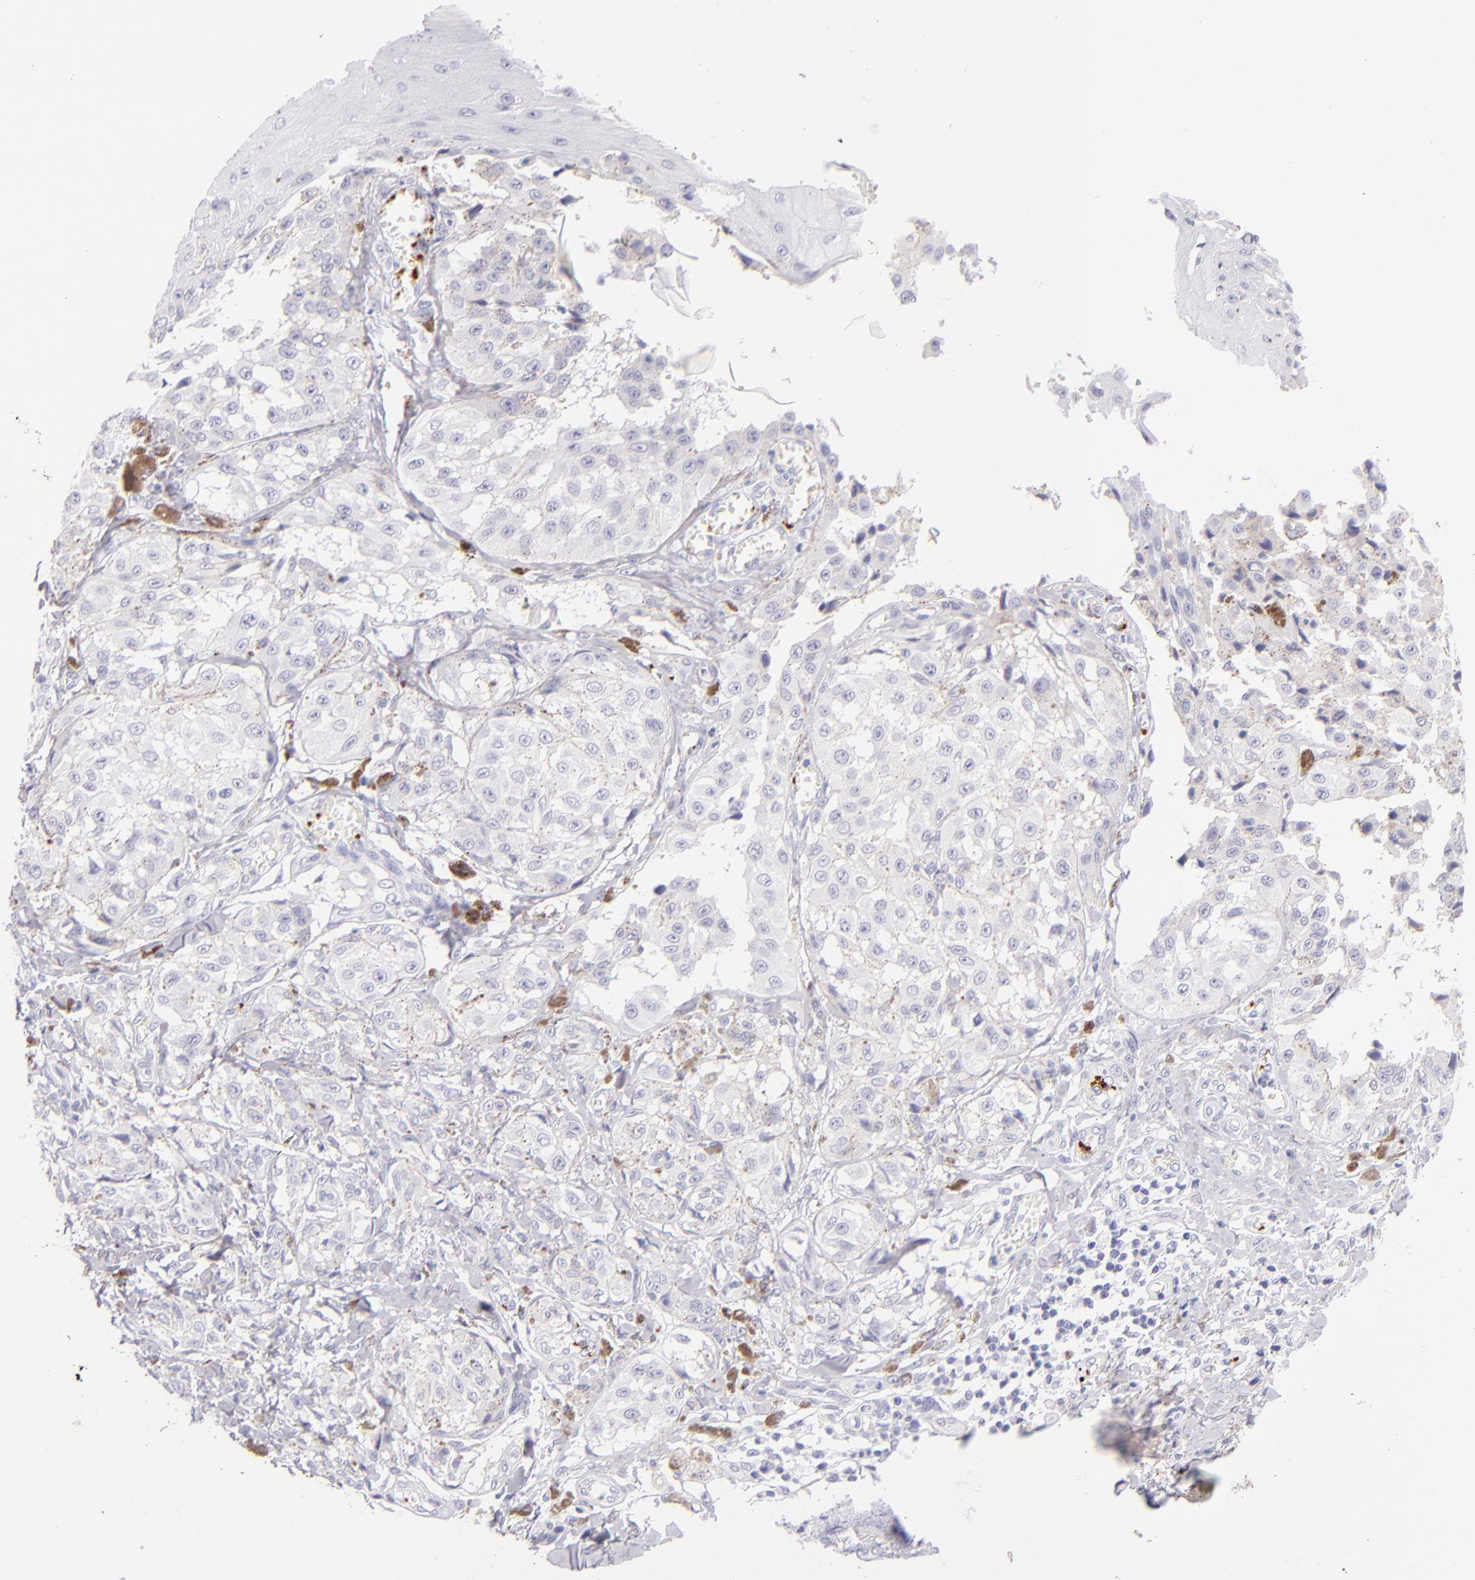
{"staining": {"intensity": "negative", "quantity": "none", "location": "none"}, "tissue": "melanoma", "cell_type": "Tumor cells", "image_type": "cancer", "snomed": [{"axis": "morphology", "description": "Malignant melanoma, NOS"}, {"axis": "topography", "description": "Skin"}], "caption": "Protein analysis of malignant melanoma shows no significant staining in tumor cells.", "gene": "GP1BA", "patient": {"sex": "female", "age": 82}}